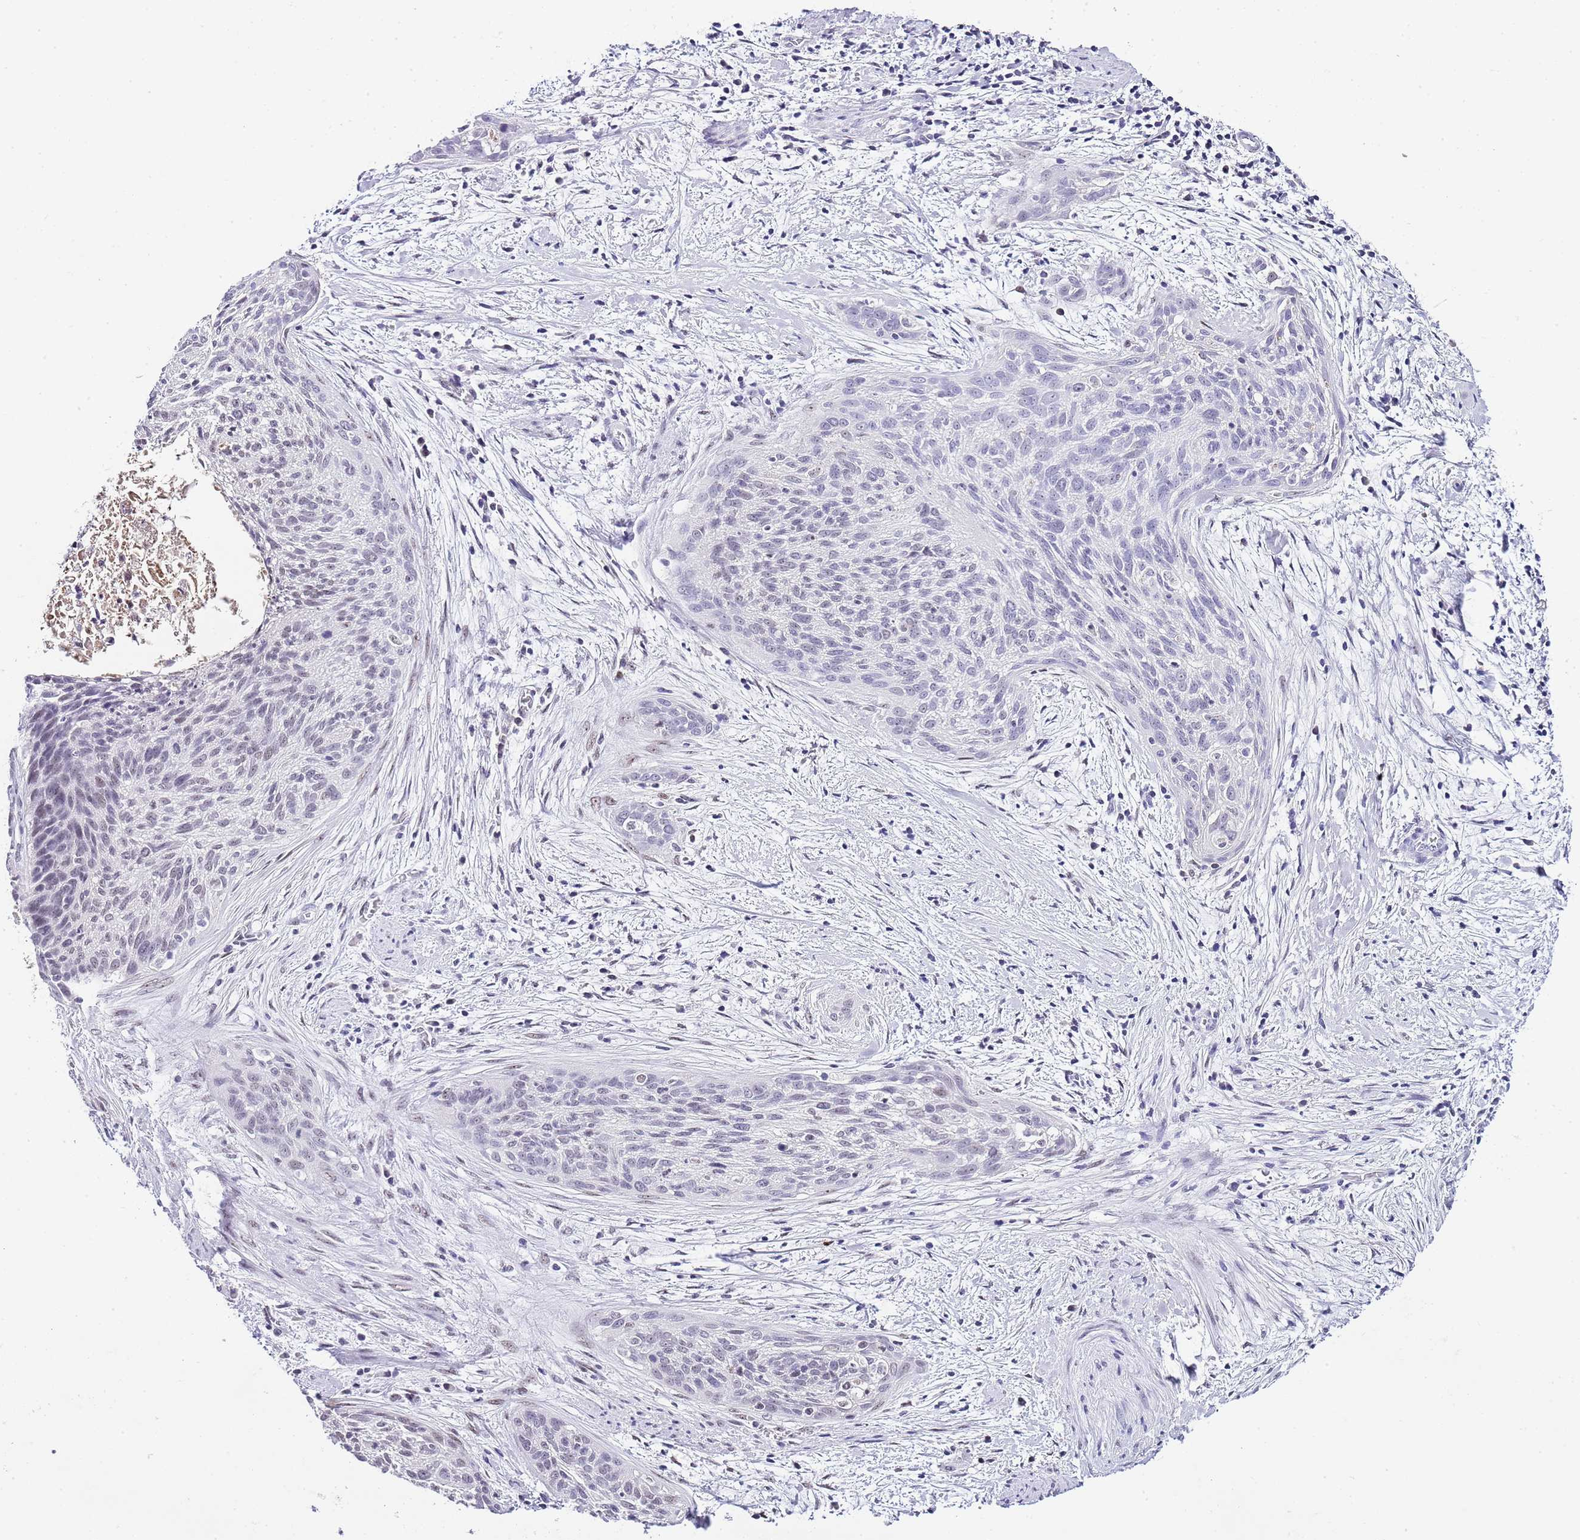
{"staining": {"intensity": "negative", "quantity": "none", "location": "none"}, "tissue": "cervical cancer", "cell_type": "Tumor cells", "image_type": "cancer", "snomed": [{"axis": "morphology", "description": "Squamous cell carcinoma, NOS"}, {"axis": "topography", "description": "Cervix"}], "caption": "High power microscopy image of an immunohistochemistry (IHC) photomicrograph of squamous cell carcinoma (cervical), revealing no significant expression in tumor cells.", "gene": "NOP56", "patient": {"sex": "female", "age": 55}}